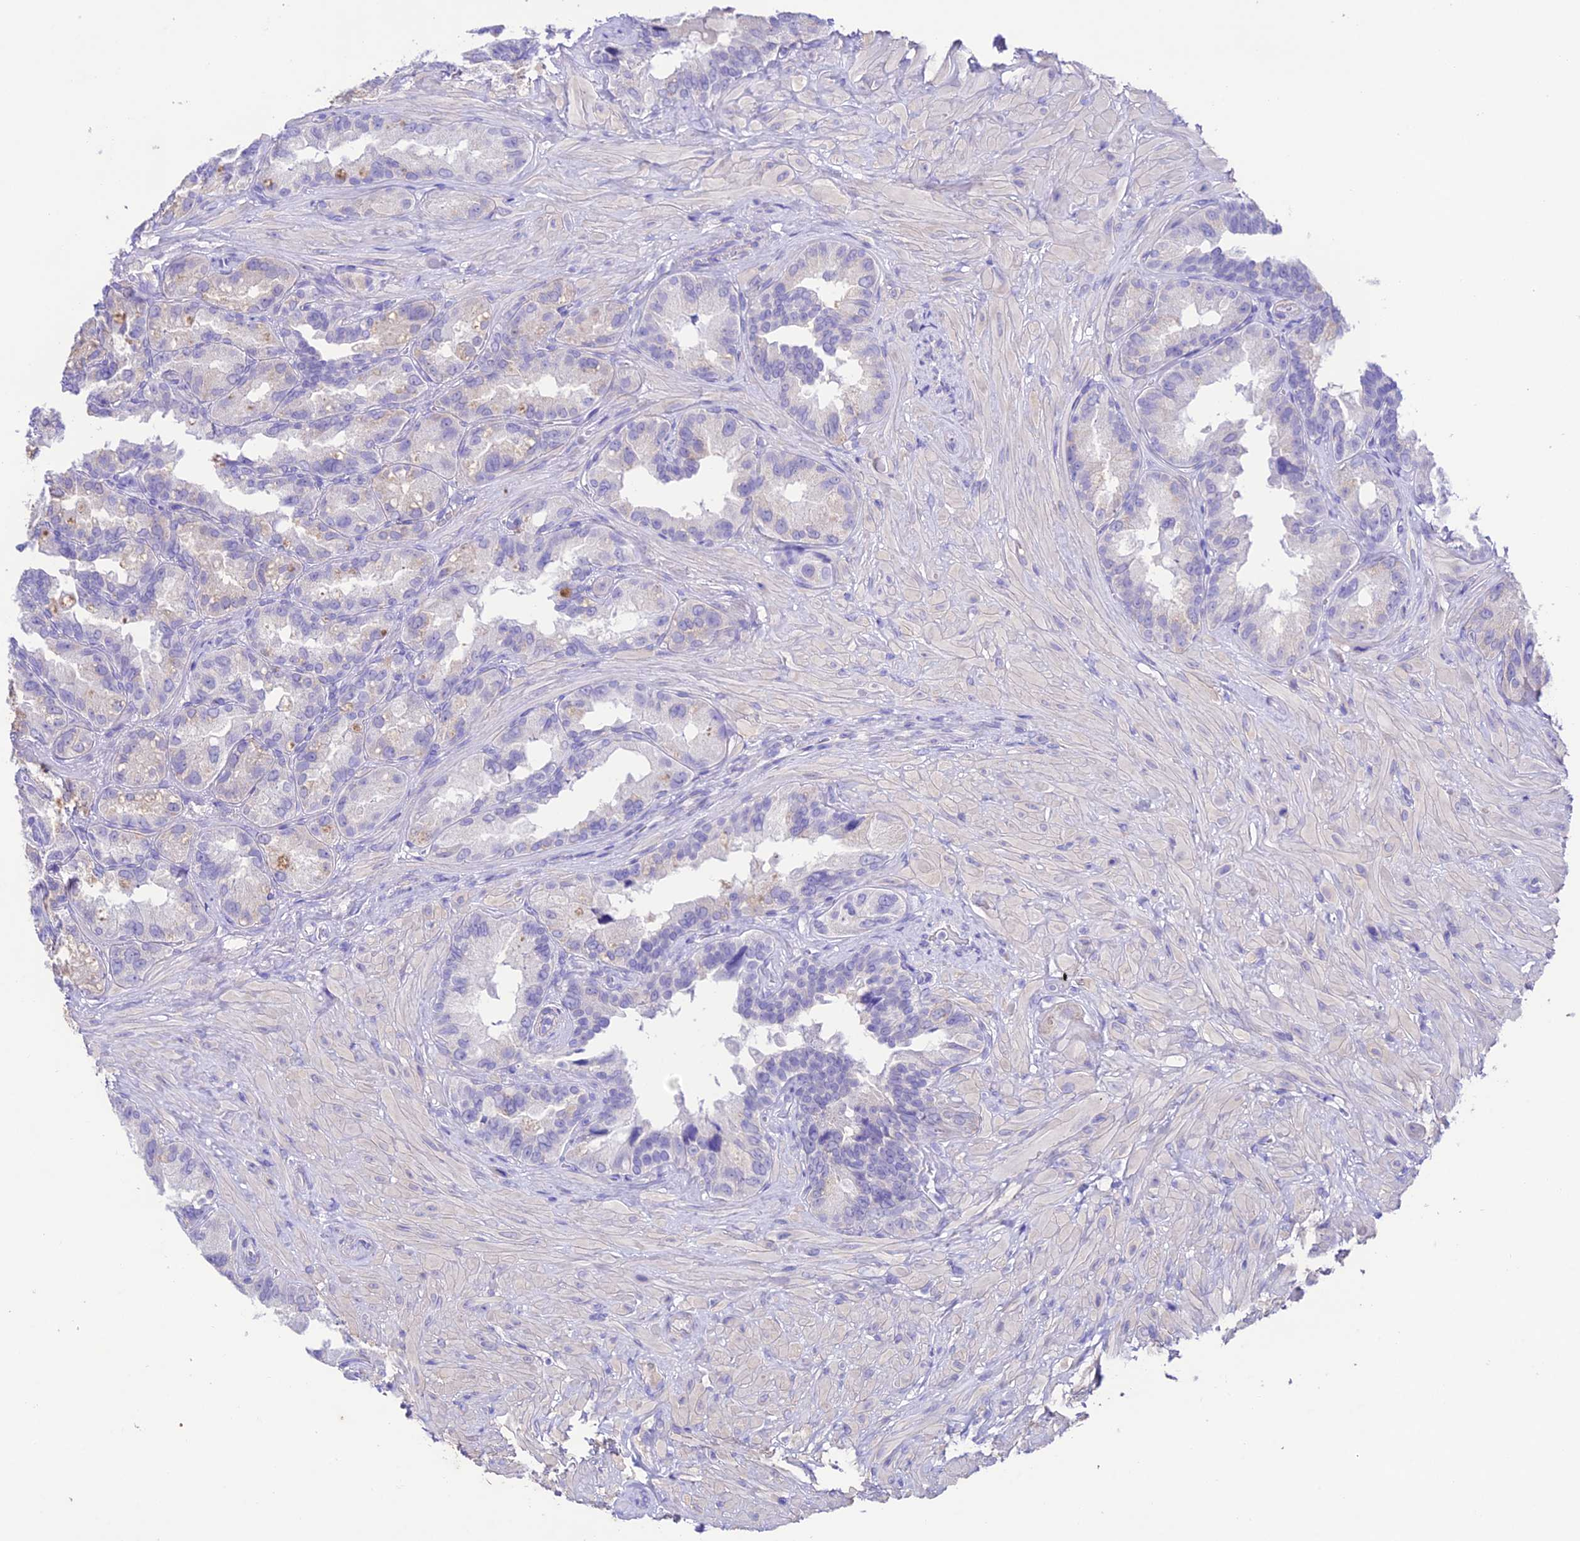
{"staining": {"intensity": "negative", "quantity": "none", "location": "none"}, "tissue": "seminal vesicle", "cell_type": "Glandular cells", "image_type": "normal", "snomed": [{"axis": "morphology", "description": "Normal tissue, NOS"}, {"axis": "topography", "description": "Seminal veicle"}, {"axis": "topography", "description": "Peripheral nerve tissue"}], "caption": "Image shows no significant protein expression in glandular cells of unremarkable seminal vesicle.", "gene": "NLRP6", "patient": {"sex": "male", "age": 67}}